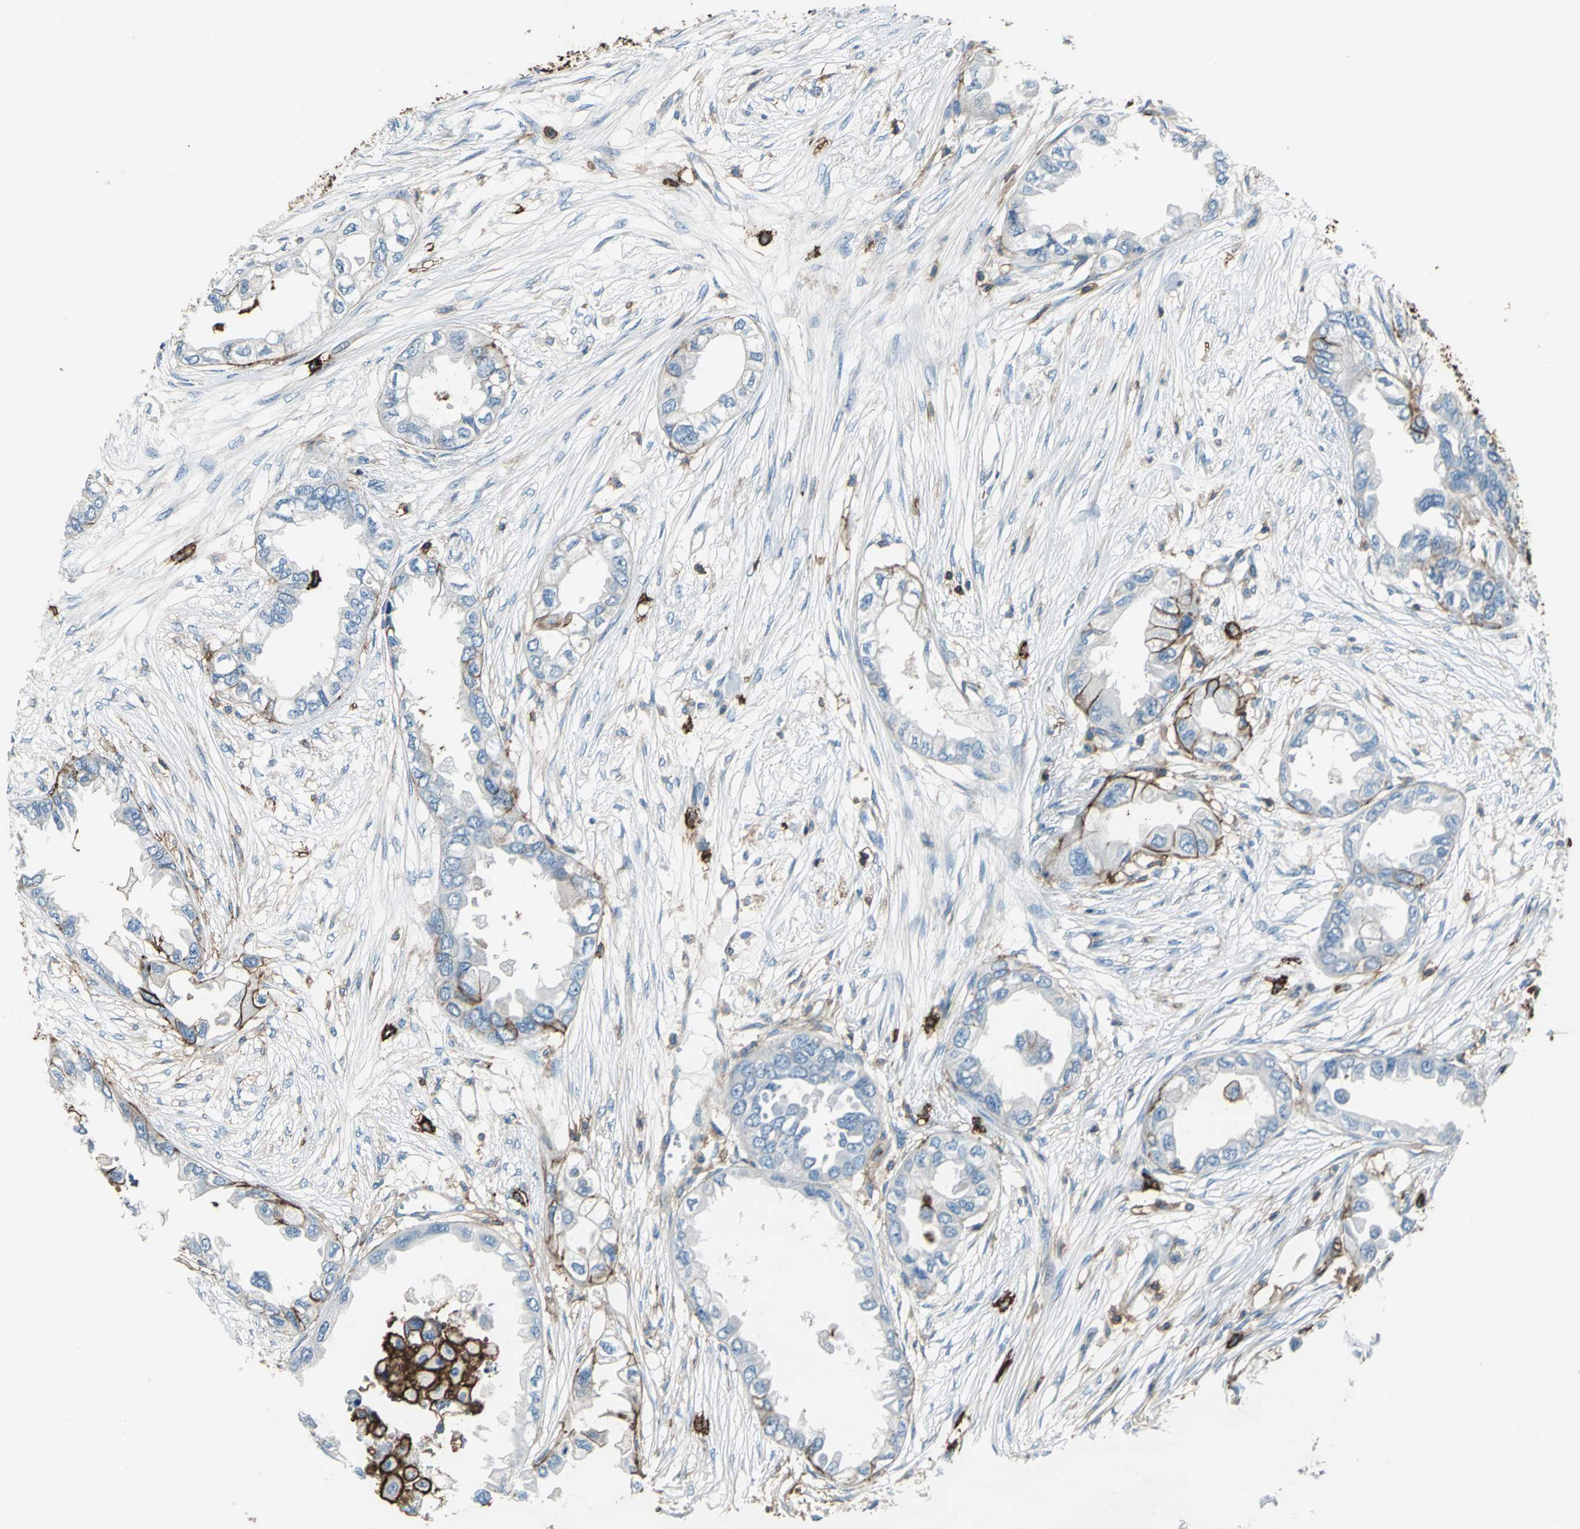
{"staining": {"intensity": "moderate", "quantity": "25%-75%", "location": "cytoplasmic/membranous"}, "tissue": "endometrial cancer", "cell_type": "Tumor cells", "image_type": "cancer", "snomed": [{"axis": "morphology", "description": "Adenocarcinoma, NOS"}, {"axis": "topography", "description": "Endometrium"}], "caption": "High-power microscopy captured an IHC micrograph of endometrial adenocarcinoma, revealing moderate cytoplasmic/membranous staining in about 25%-75% of tumor cells.", "gene": "CD44", "patient": {"sex": "female", "age": 67}}